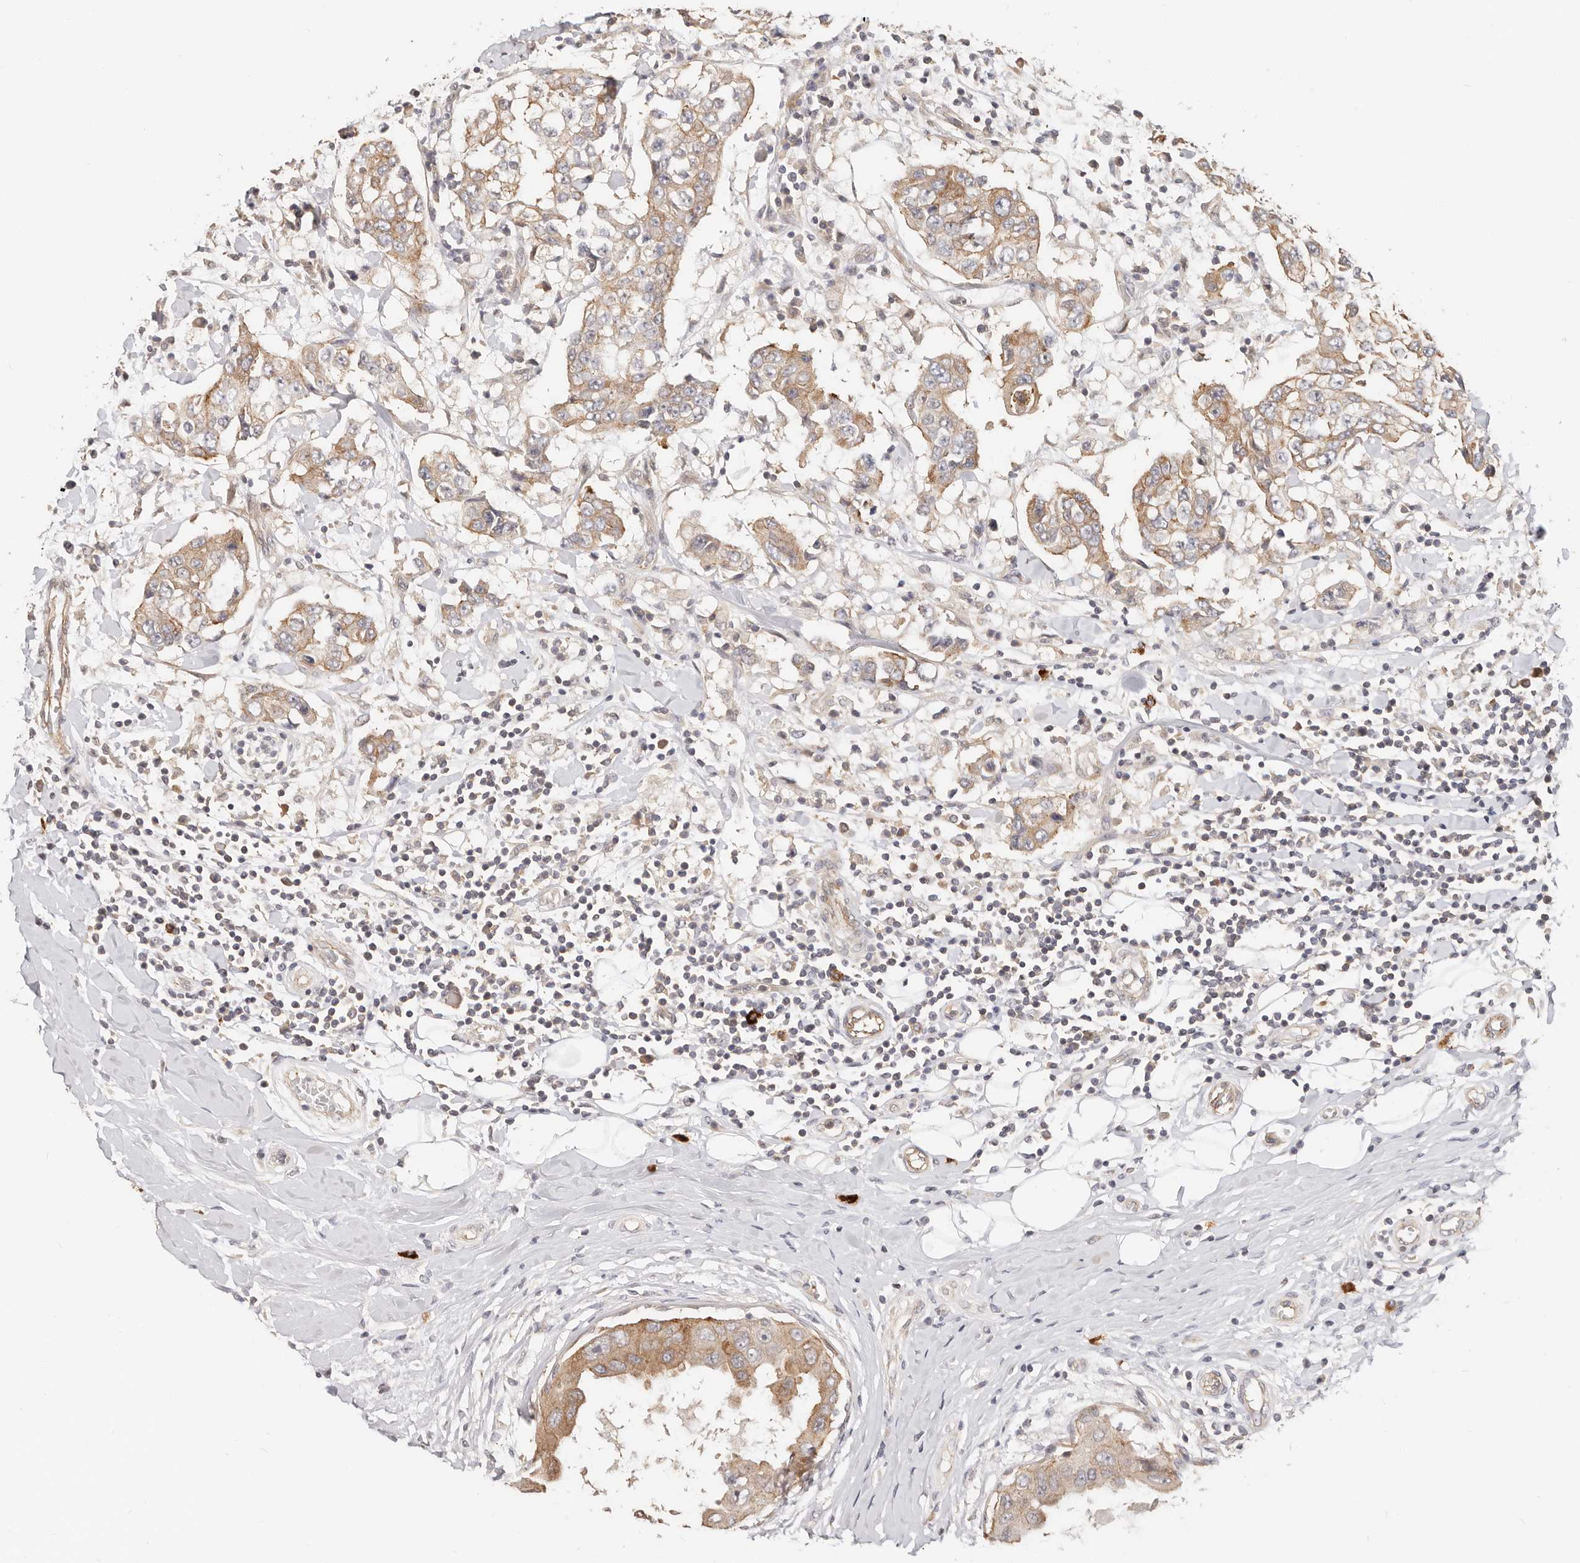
{"staining": {"intensity": "moderate", "quantity": ">75%", "location": "cytoplasmic/membranous"}, "tissue": "breast cancer", "cell_type": "Tumor cells", "image_type": "cancer", "snomed": [{"axis": "morphology", "description": "Duct carcinoma"}, {"axis": "topography", "description": "Breast"}], "caption": "Moderate cytoplasmic/membranous expression is identified in approximately >75% of tumor cells in intraductal carcinoma (breast).", "gene": "ZRANB1", "patient": {"sex": "female", "age": 27}}